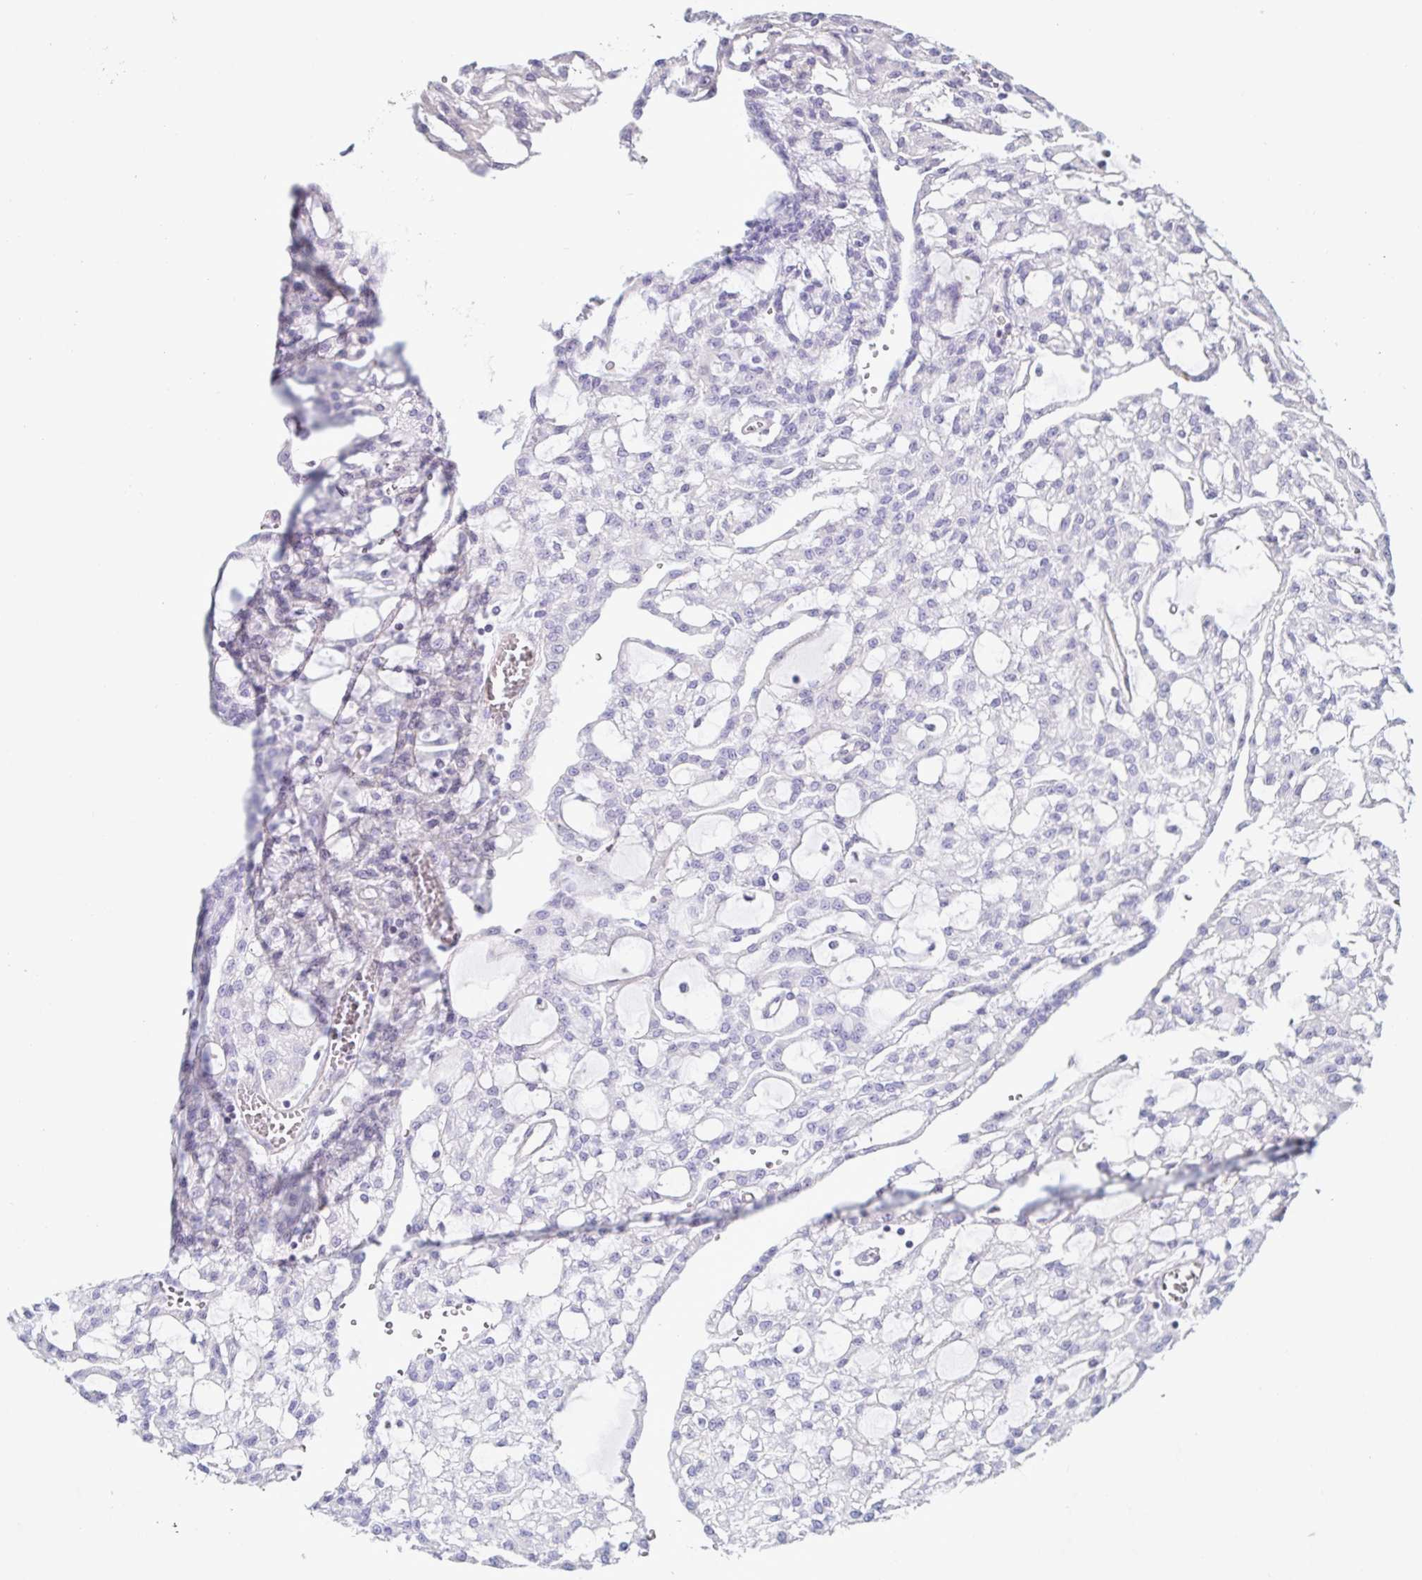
{"staining": {"intensity": "negative", "quantity": "none", "location": "none"}, "tissue": "renal cancer", "cell_type": "Tumor cells", "image_type": "cancer", "snomed": [{"axis": "morphology", "description": "Adenocarcinoma, NOS"}, {"axis": "topography", "description": "Kidney"}], "caption": "A micrograph of renal cancer stained for a protein exhibits no brown staining in tumor cells.", "gene": "SPAG4", "patient": {"sex": "male", "age": 63}}